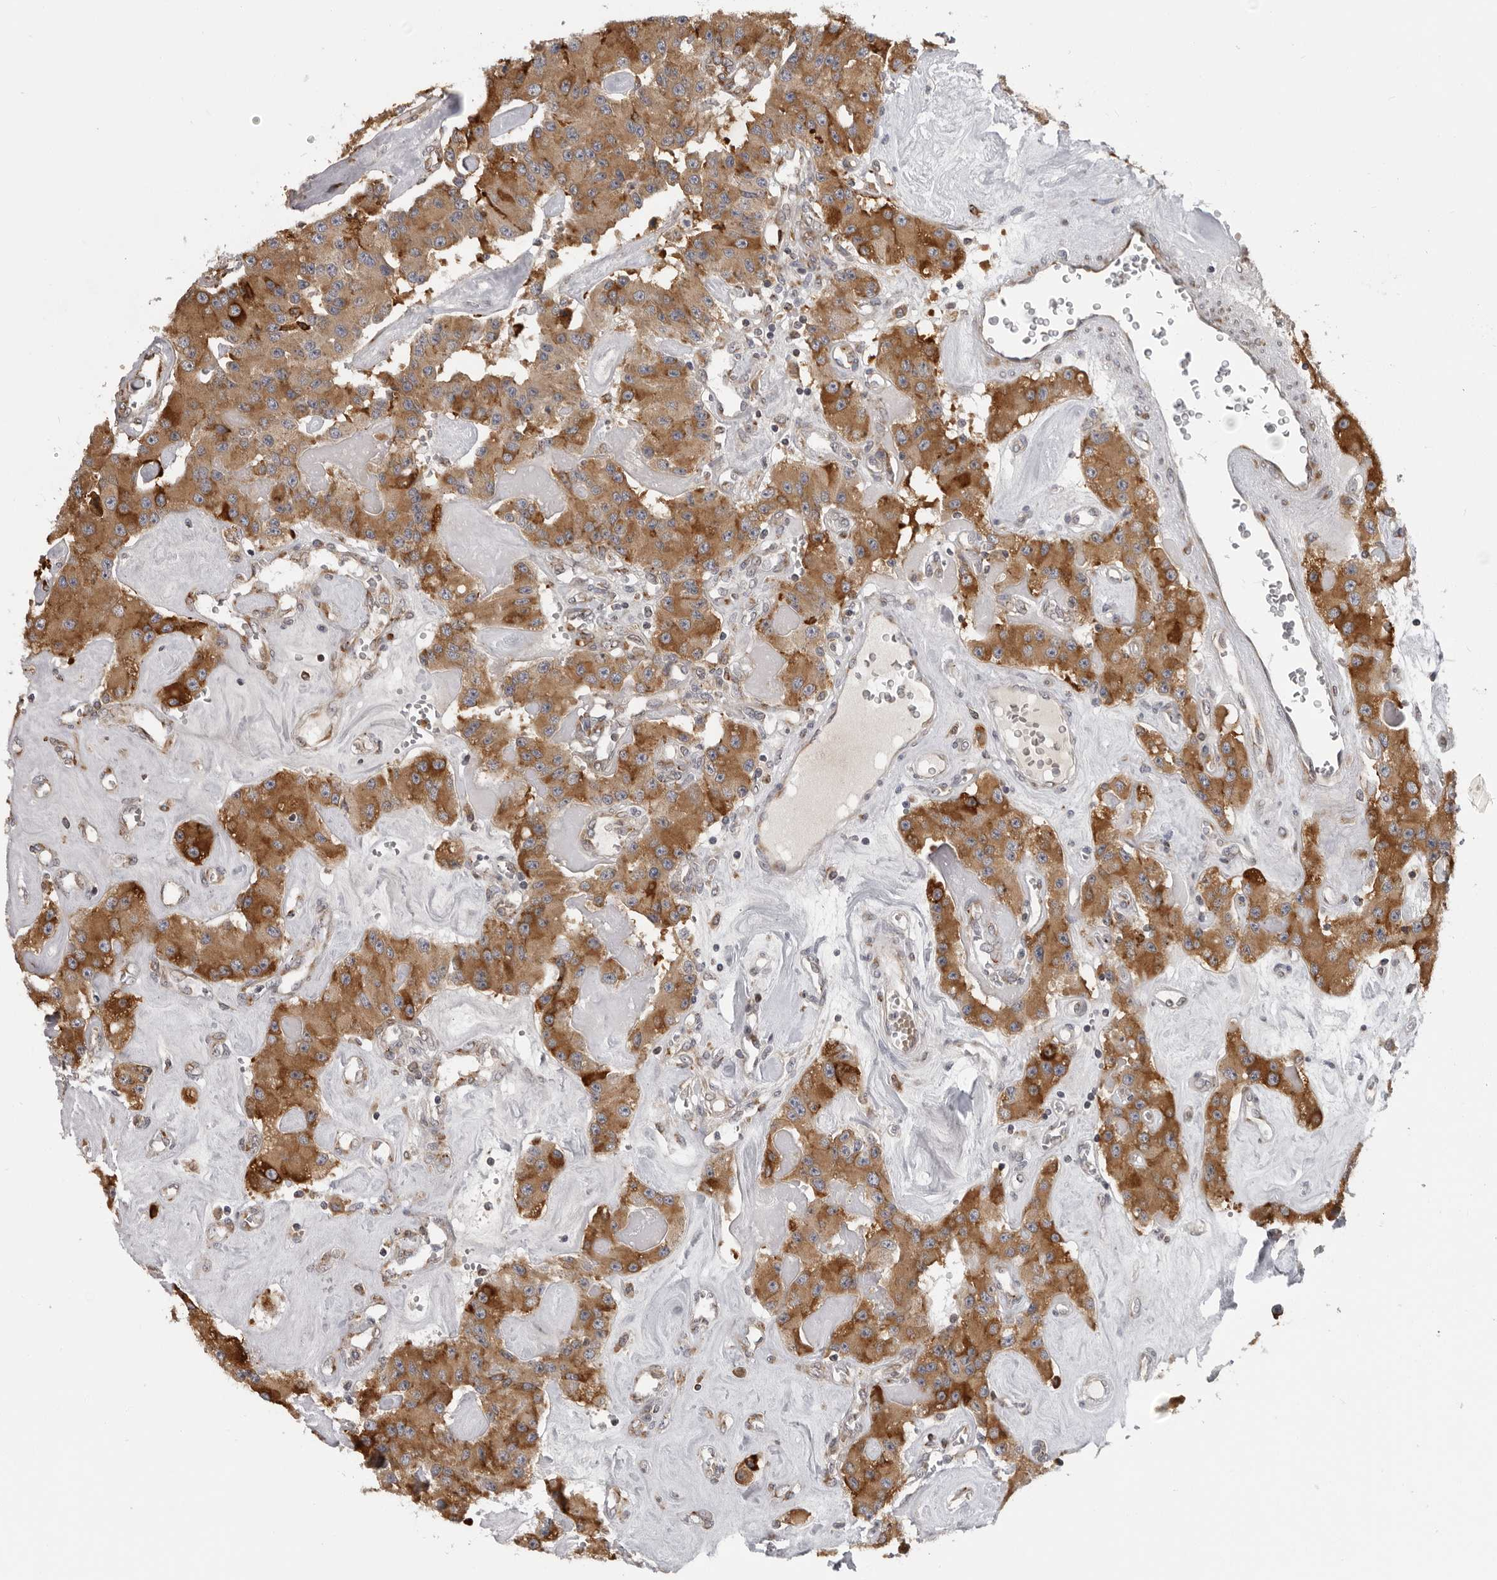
{"staining": {"intensity": "moderate", "quantity": ">75%", "location": "cytoplasmic/membranous"}, "tissue": "carcinoid", "cell_type": "Tumor cells", "image_type": "cancer", "snomed": [{"axis": "morphology", "description": "Carcinoid, malignant, NOS"}, {"axis": "topography", "description": "Pancreas"}], "caption": "Protein staining by immunohistochemistry (IHC) displays moderate cytoplasmic/membranous positivity in about >75% of tumor cells in malignant carcinoid. The staining is performed using DAB brown chromogen to label protein expression. The nuclei are counter-stained blue using hematoxylin.", "gene": "ALPK2", "patient": {"sex": "male", "age": 41}}